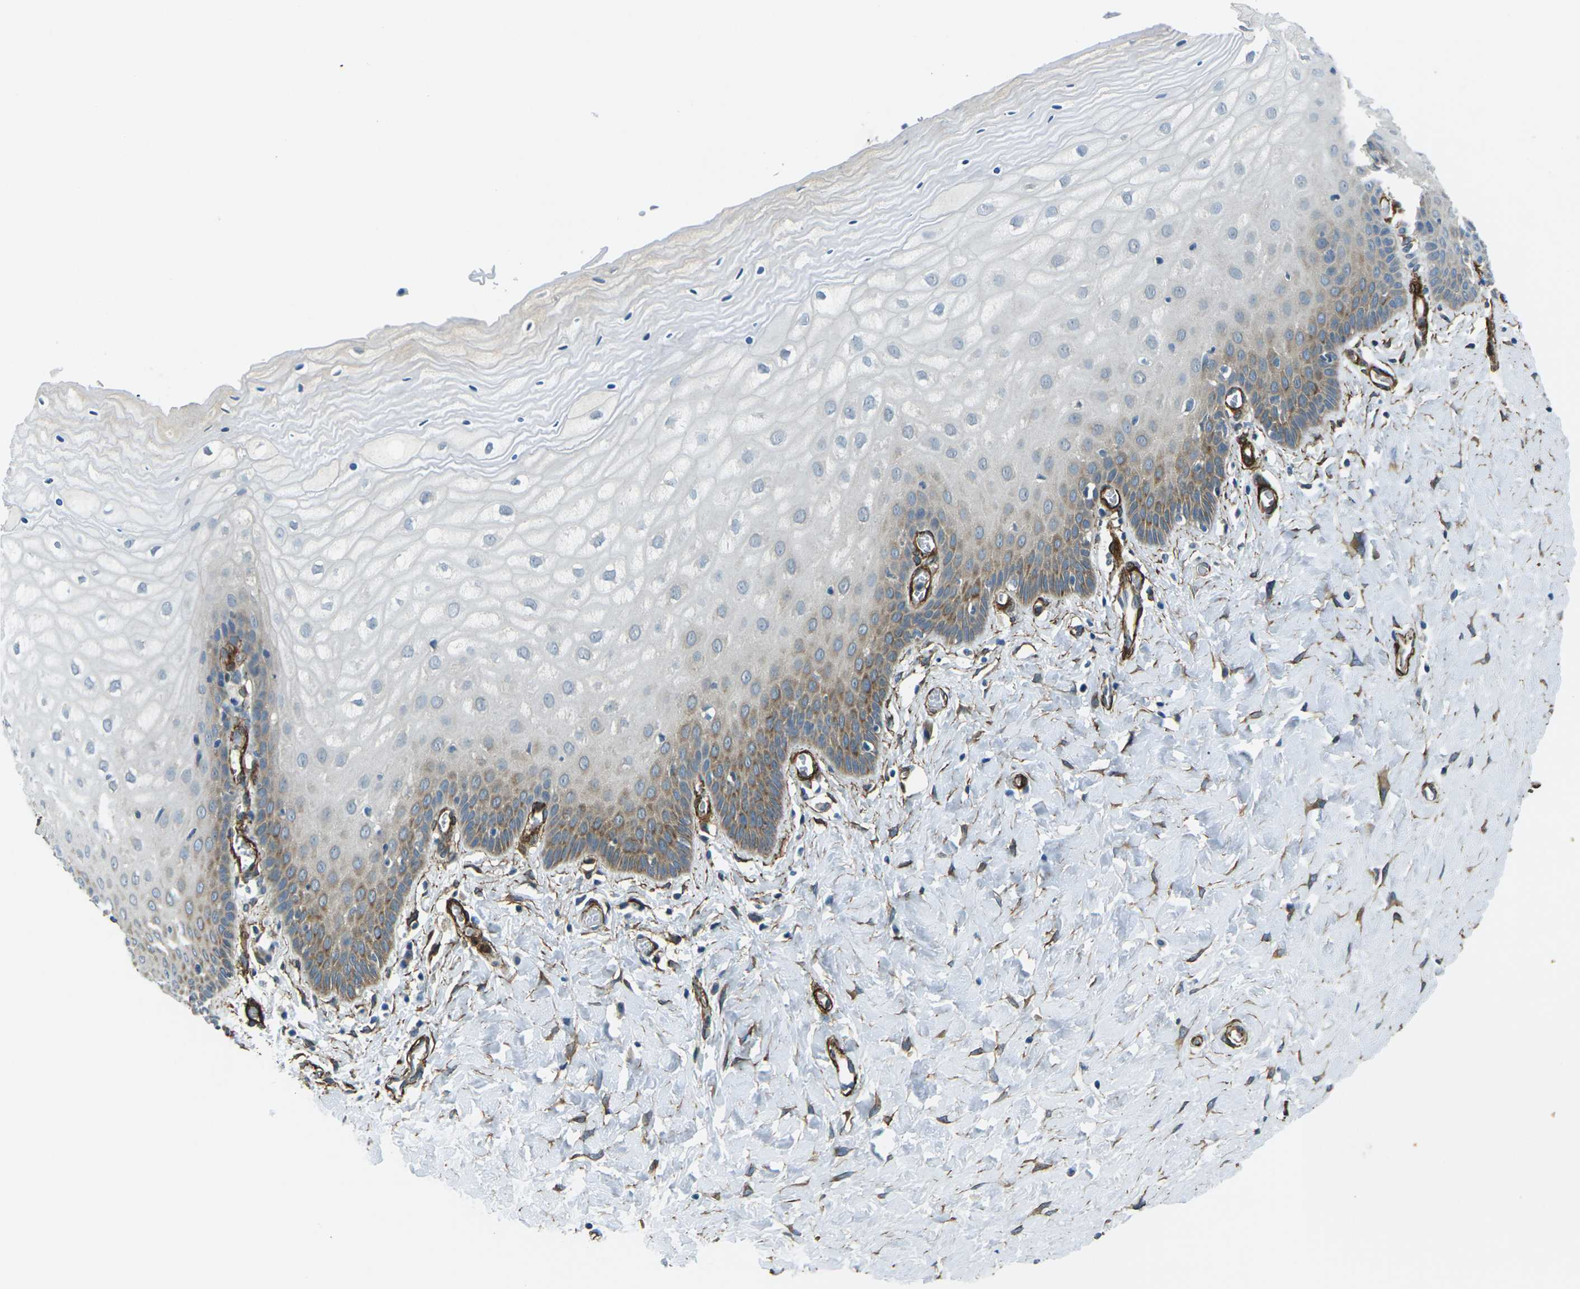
{"staining": {"intensity": "negative", "quantity": "none", "location": "none"}, "tissue": "cervix", "cell_type": "Glandular cells", "image_type": "normal", "snomed": [{"axis": "morphology", "description": "Normal tissue, NOS"}, {"axis": "topography", "description": "Cervix"}], "caption": "High magnification brightfield microscopy of benign cervix stained with DAB (3,3'-diaminobenzidine) (brown) and counterstained with hematoxylin (blue): glandular cells show no significant expression. (Stains: DAB immunohistochemistry with hematoxylin counter stain, Microscopy: brightfield microscopy at high magnification).", "gene": "GRAMD1C", "patient": {"sex": "female", "age": 55}}